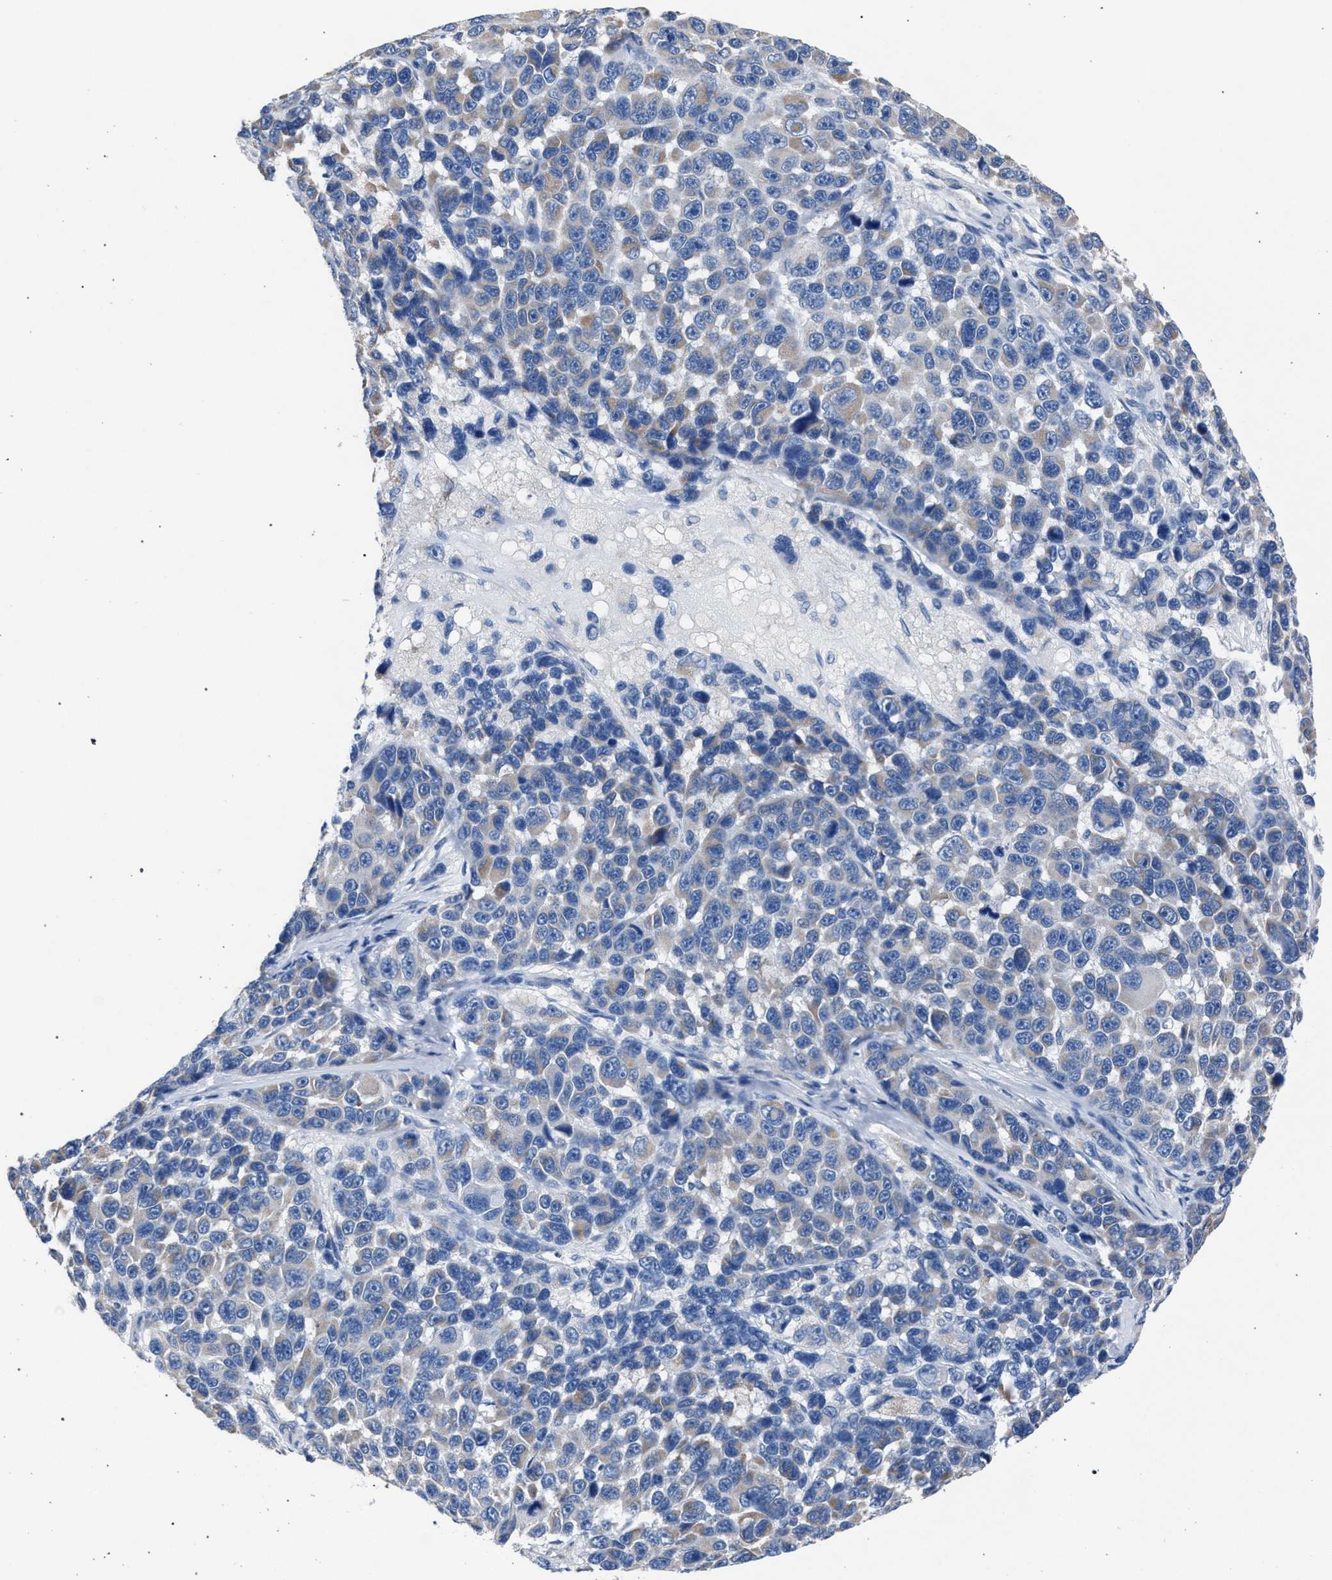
{"staining": {"intensity": "negative", "quantity": "none", "location": "none"}, "tissue": "melanoma", "cell_type": "Tumor cells", "image_type": "cancer", "snomed": [{"axis": "morphology", "description": "Malignant melanoma, NOS"}, {"axis": "topography", "description": "Skin"}], "caption": "This is an immunohistochemistry image of human malignant melanoma. There is no staining in tumor cells.", "gene": "CRYZ", "patient": {"sex": "male", "age": 53}}